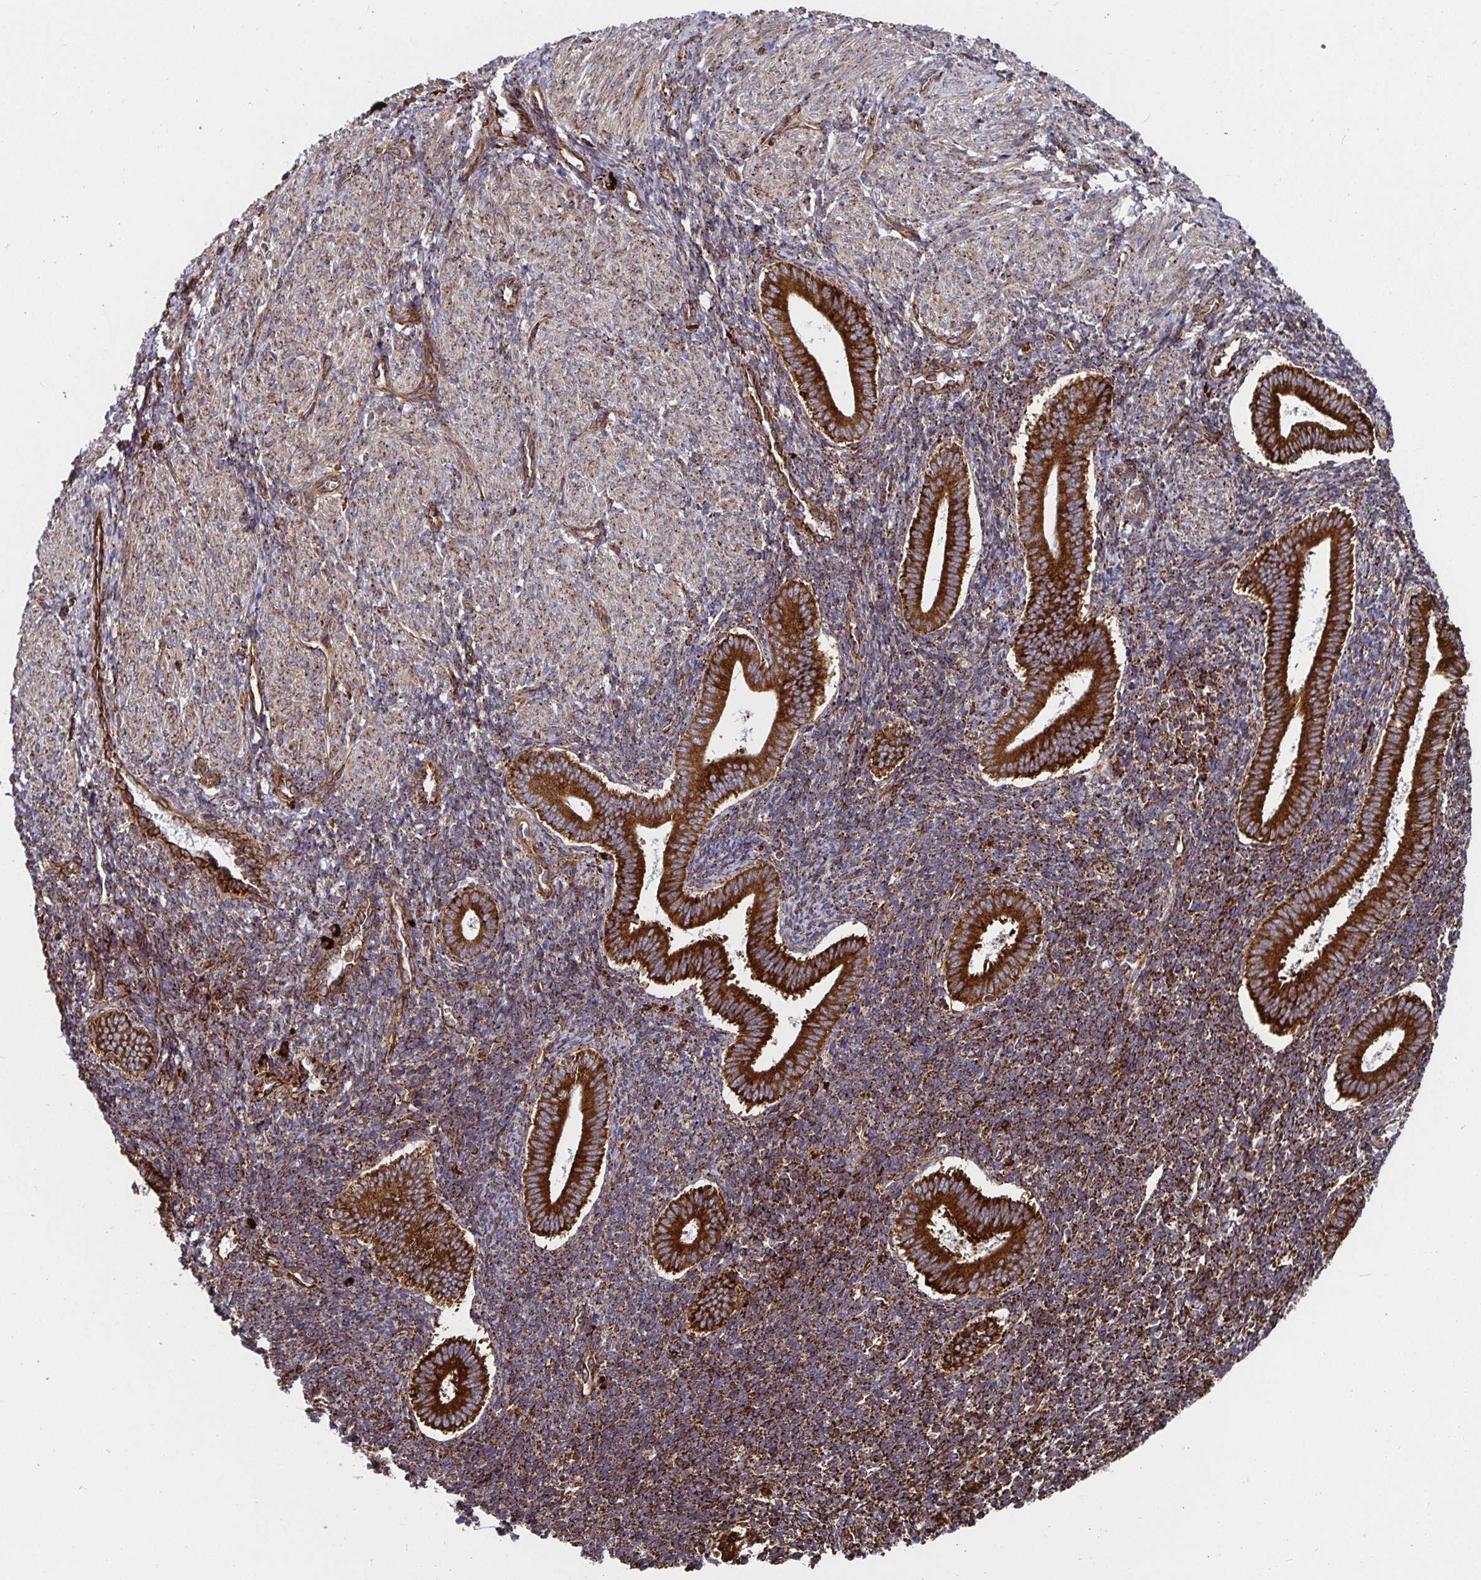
{"staining": {"intensity": "strong", "quantity": ">75%", "location": "cytoplasmic/membranous"}, "tissue": "endometrium", "cell_type": "Cells in endometrial stroma", "image_type": "normal", "snomed": [{"axis": "morphology", "description": "Normal tissue, NOS"}, {"axis": "topography", "description": "Endometrium"}], "caption": "IHC staining of unremarkable endometrium, which reveals high levels of strong cytoplasmic/membranous positivity in approximately >75% of cells in endometrial stroma indicating strong cytoplasmic/membranous protein staining. The staining was performed using DAB (brown) for protein detection and nuclei were counterstained in hematoxylin (blue).", "gene": "SMYD3", "patient": {"sex": "female", "age": 25}}